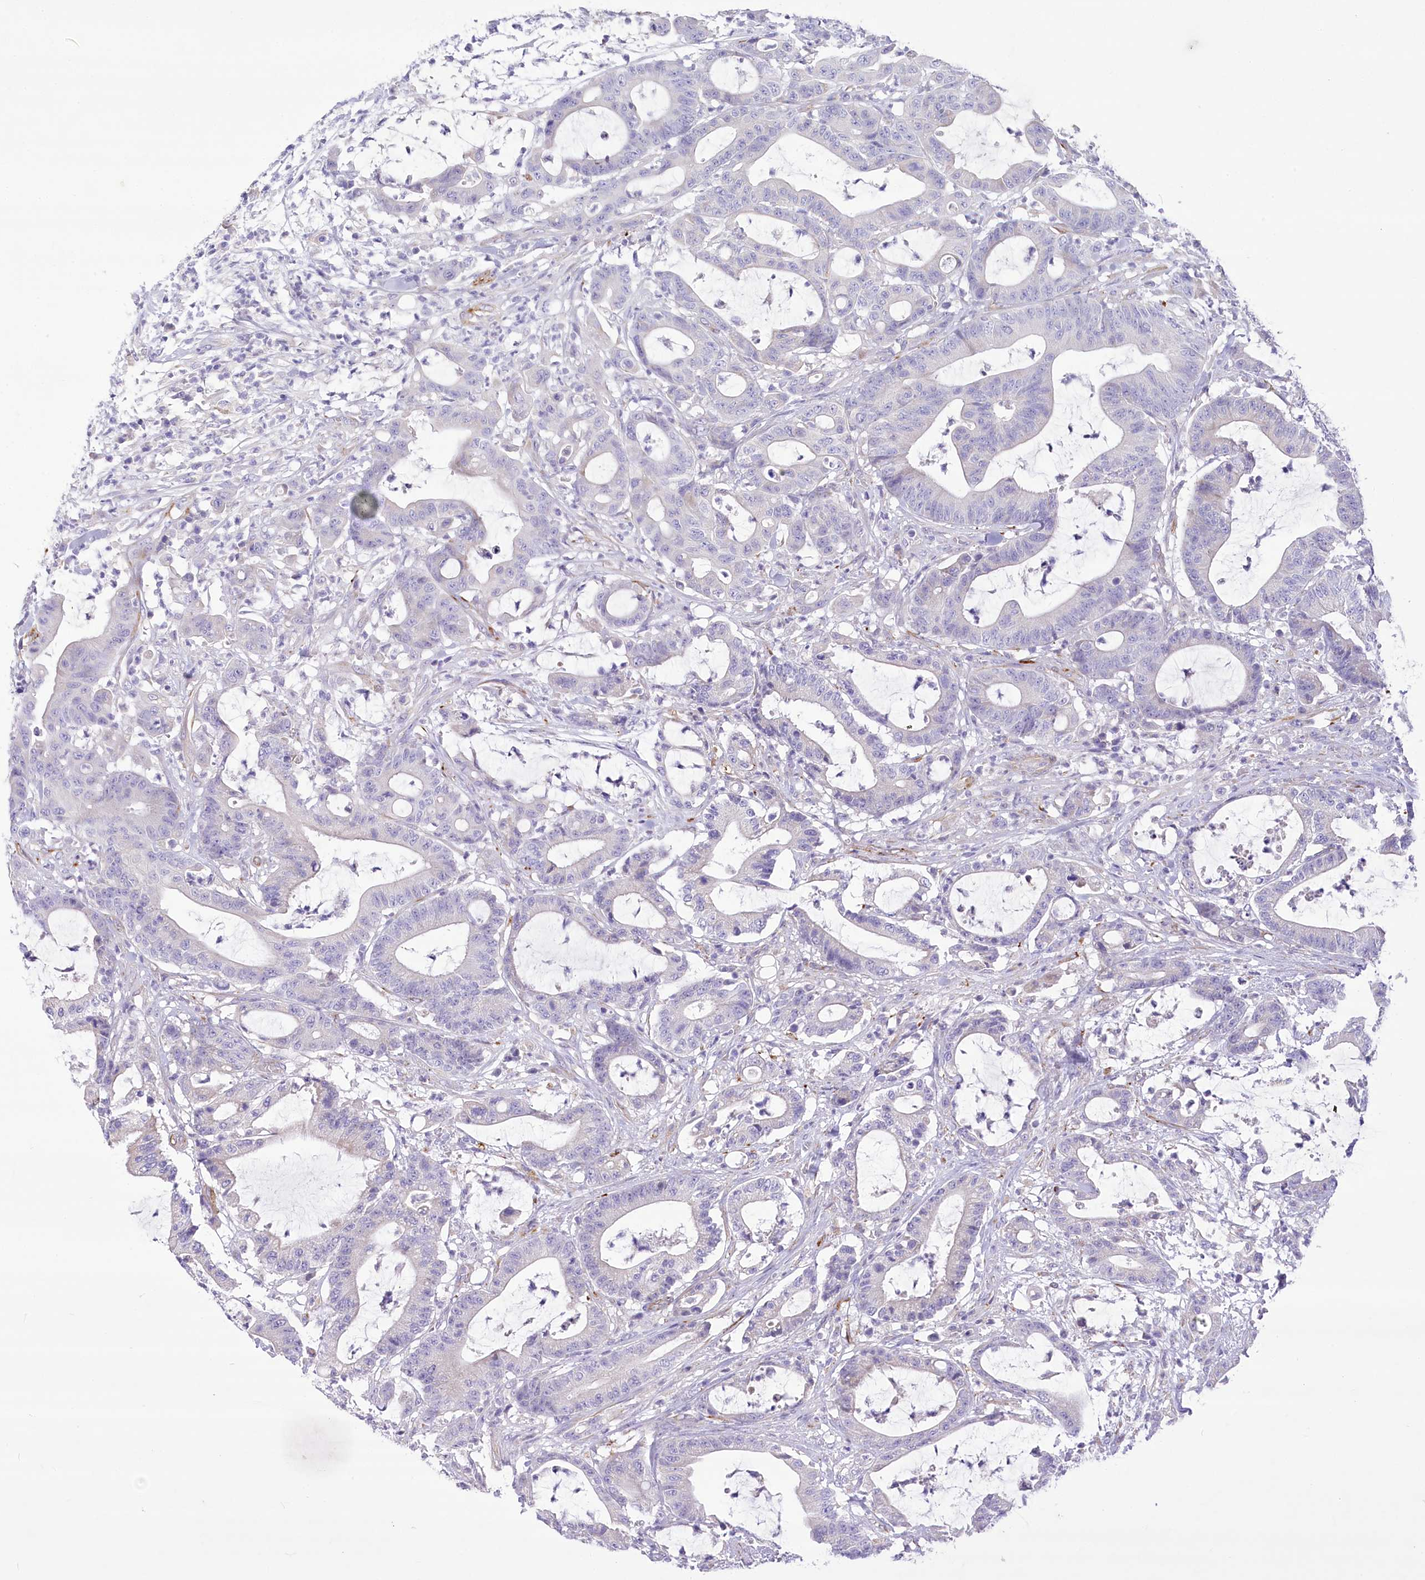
{"staining": {"intensity": "negative", "quantity": "none", "location": "none"}, "tissue": "colorectal cancer", "cell_type": "Tumor cells", "image_type": "cancer", "snomed": [{"axis": "morphology", "description": "Adenocarcinoma, NOS"}, {"axis": "topography", "description": "Colon"}], "caption": "Histopathology image shows no significant protein staining in tumor cells of colorectal cancer.", "gene": "ANGPTL3", "patient": {"sex": "female", "age": 84}}